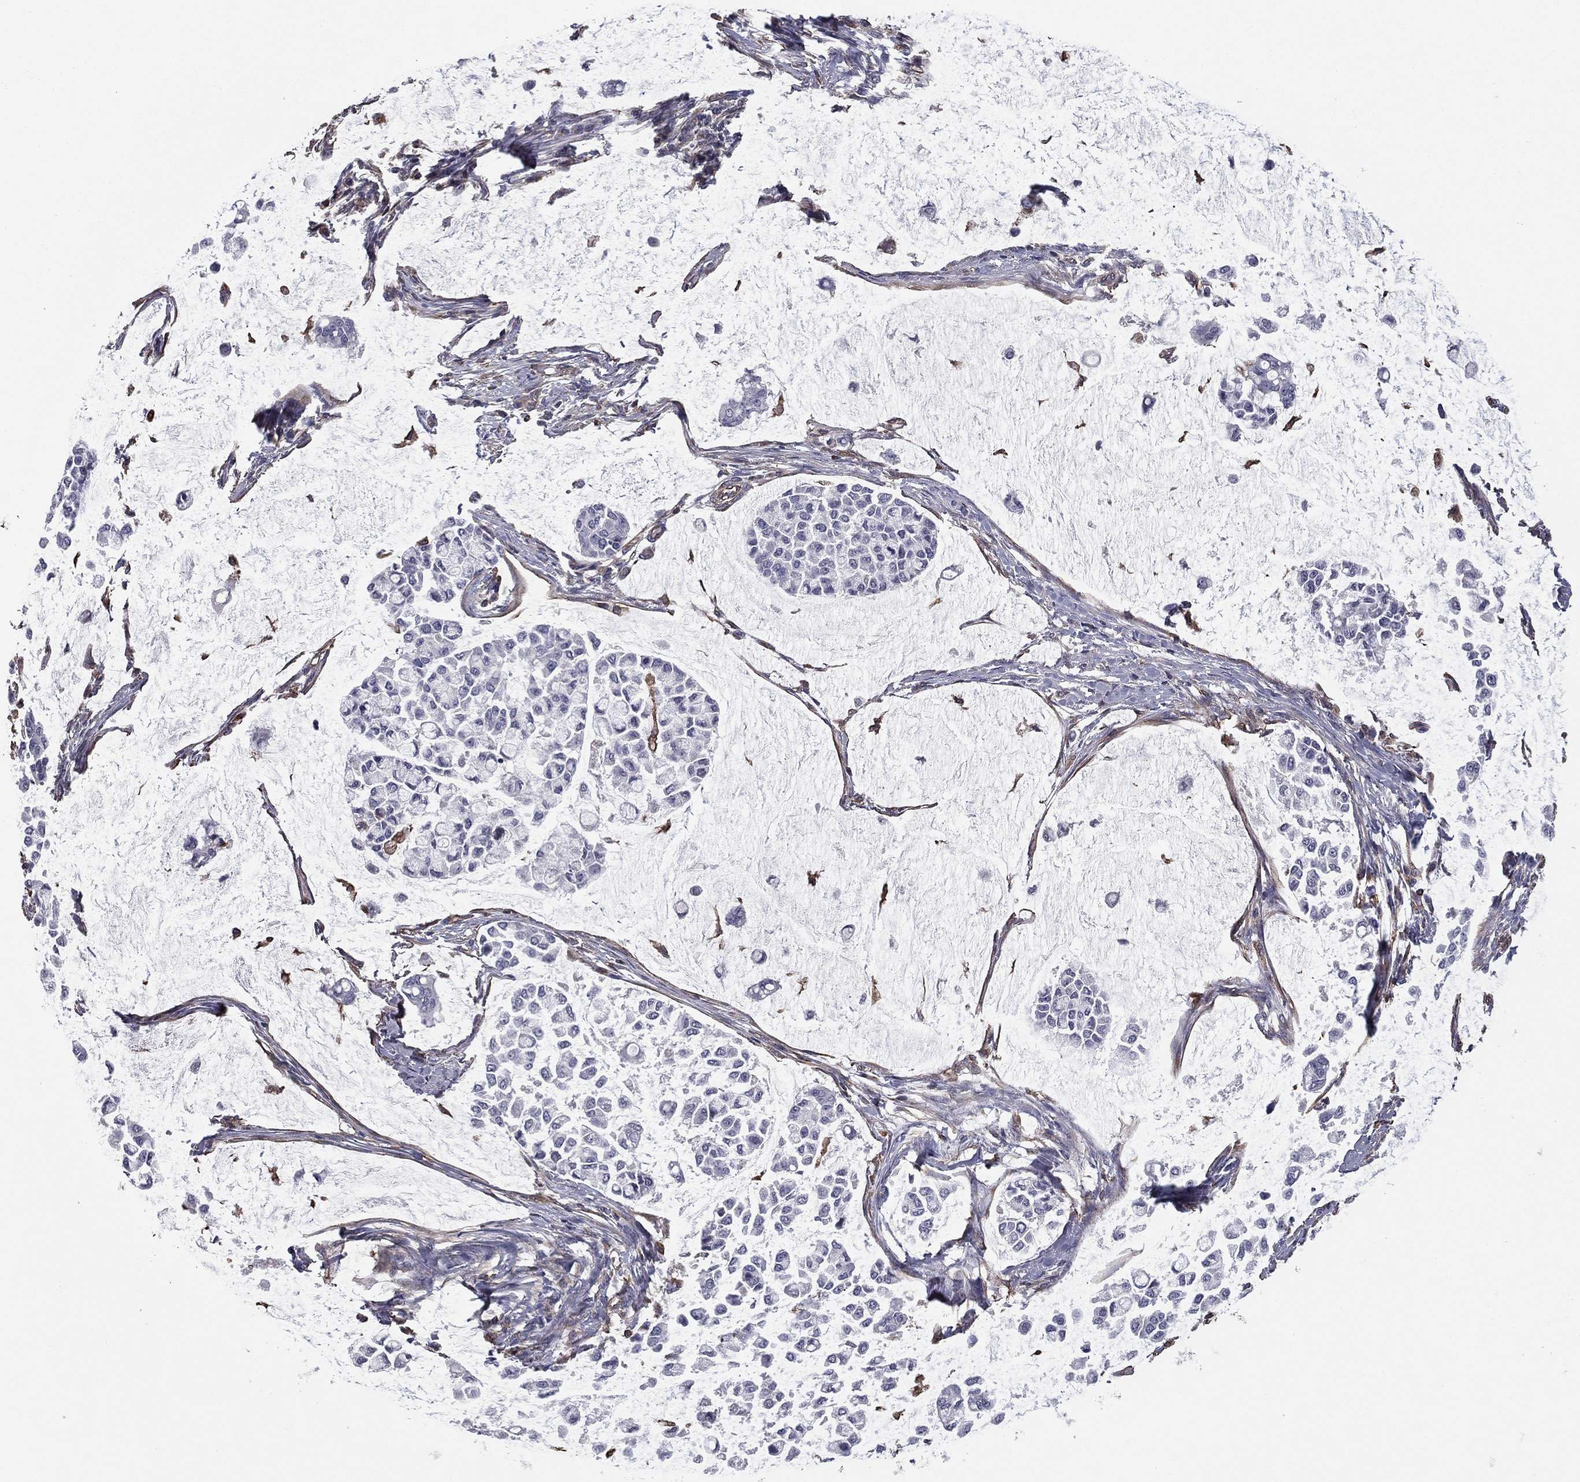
{"staining": {"intensity": "negative", "quantity": "none", "location": "none"}, "tissue": "stomach cancer", "cell_type": "Tumor cells", "image_type": "cancer", "snomed": [{"axis": "morphology", "description": "Adenocarcinoma, NOS"}, {"axis": "topography", "description": "Stomach"}], "caption": "DAB (3,3'-diaminobenzidine) immunohistochemical staining of human adenocarcinoma (stomach) shows no significant positivity in tumor cells. The staining is performed using DAB (3,3'-diaminobenzidine) brown chromogen with nuclei counter-stained in using hematoxylin.", "gene": "SCUBE1", "patient": {"sex": "male", "age": 82}}